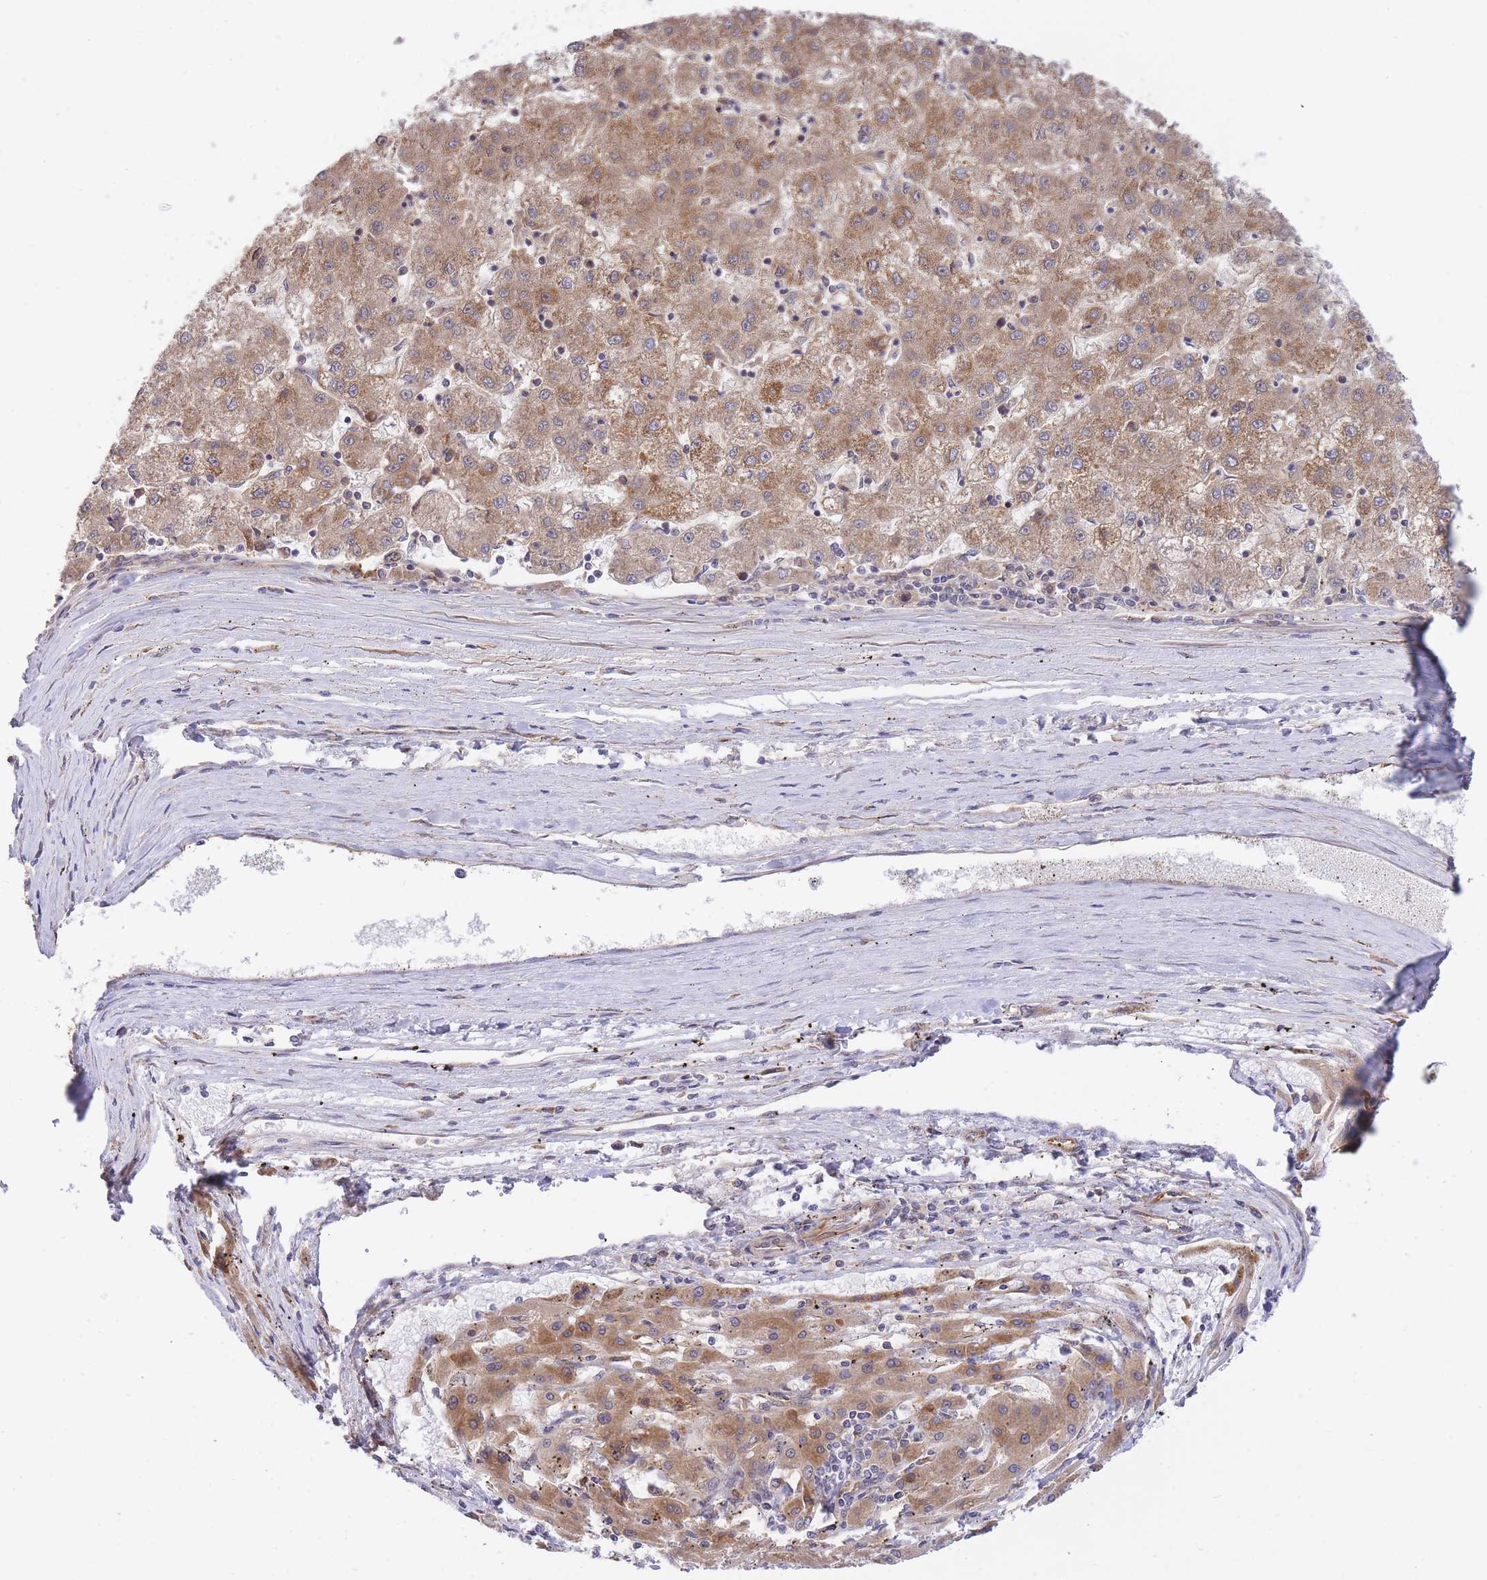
{"staining": {"intensity": "moderate", "quantity": ">75%", "location": "cytoplasmic/membranous"}, "tissue": "liver cancer", "cell_type": "Tumor cells", "image_type": "cancer", "snomed": [{"axis": "morphology", "description": "Carcinoma, Hepatocellular, NOS"}, {"axis": "topography", "description": "Liver"}], "caption": "Hepatocellular carcinoma (liver) stained with DAB (3,3'-diaminobenzidine) IHC reveals medium levels of moderate cytoplasmic/membranous expression in about >75% of tumor cells.", "gene": "EXOSC8", "patient": {"sex": "male", "age": 72}}